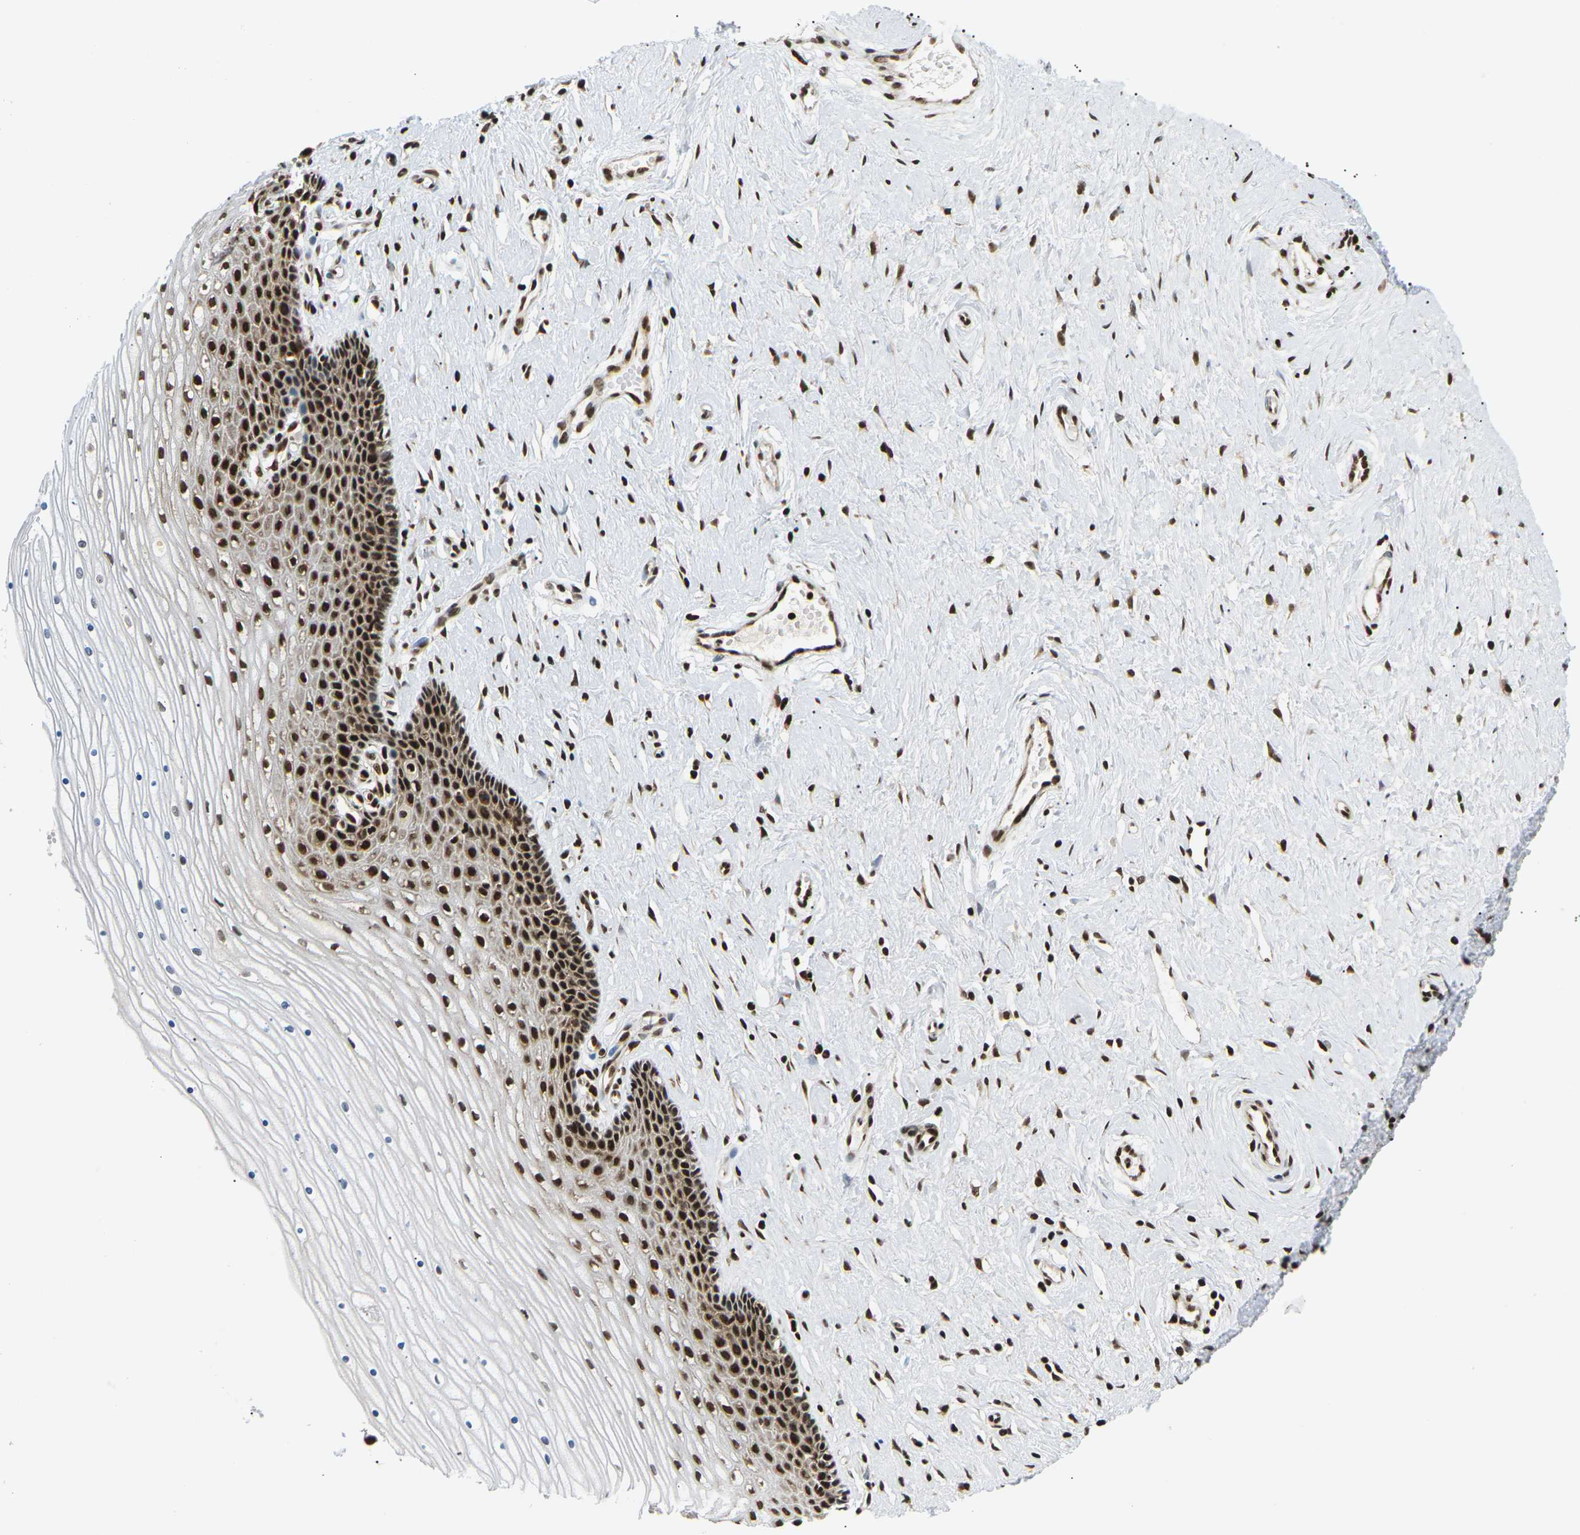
{"staining": {"intensity": "strong", "quantity": ">75%", "location": "nuclear"}, "tissue": "cervix", "cell_type": "Glandular cells", "image_type": "normal", "snomed": [{"axis": "morphology", "description": "Normal tissue, NOS"}, {"axis": "topography", "description": "Cervix"}], "caption": "High-magnification brightfield microscopy of benign cervix stained with DAB (brown) and counterstained with hematoxylin (blue). glandular cells exhibit strong nuclear staining is seen in approximately>75% of cells.", "gene": "CELF1", "patient": {"sex": "female", "age": 39}}